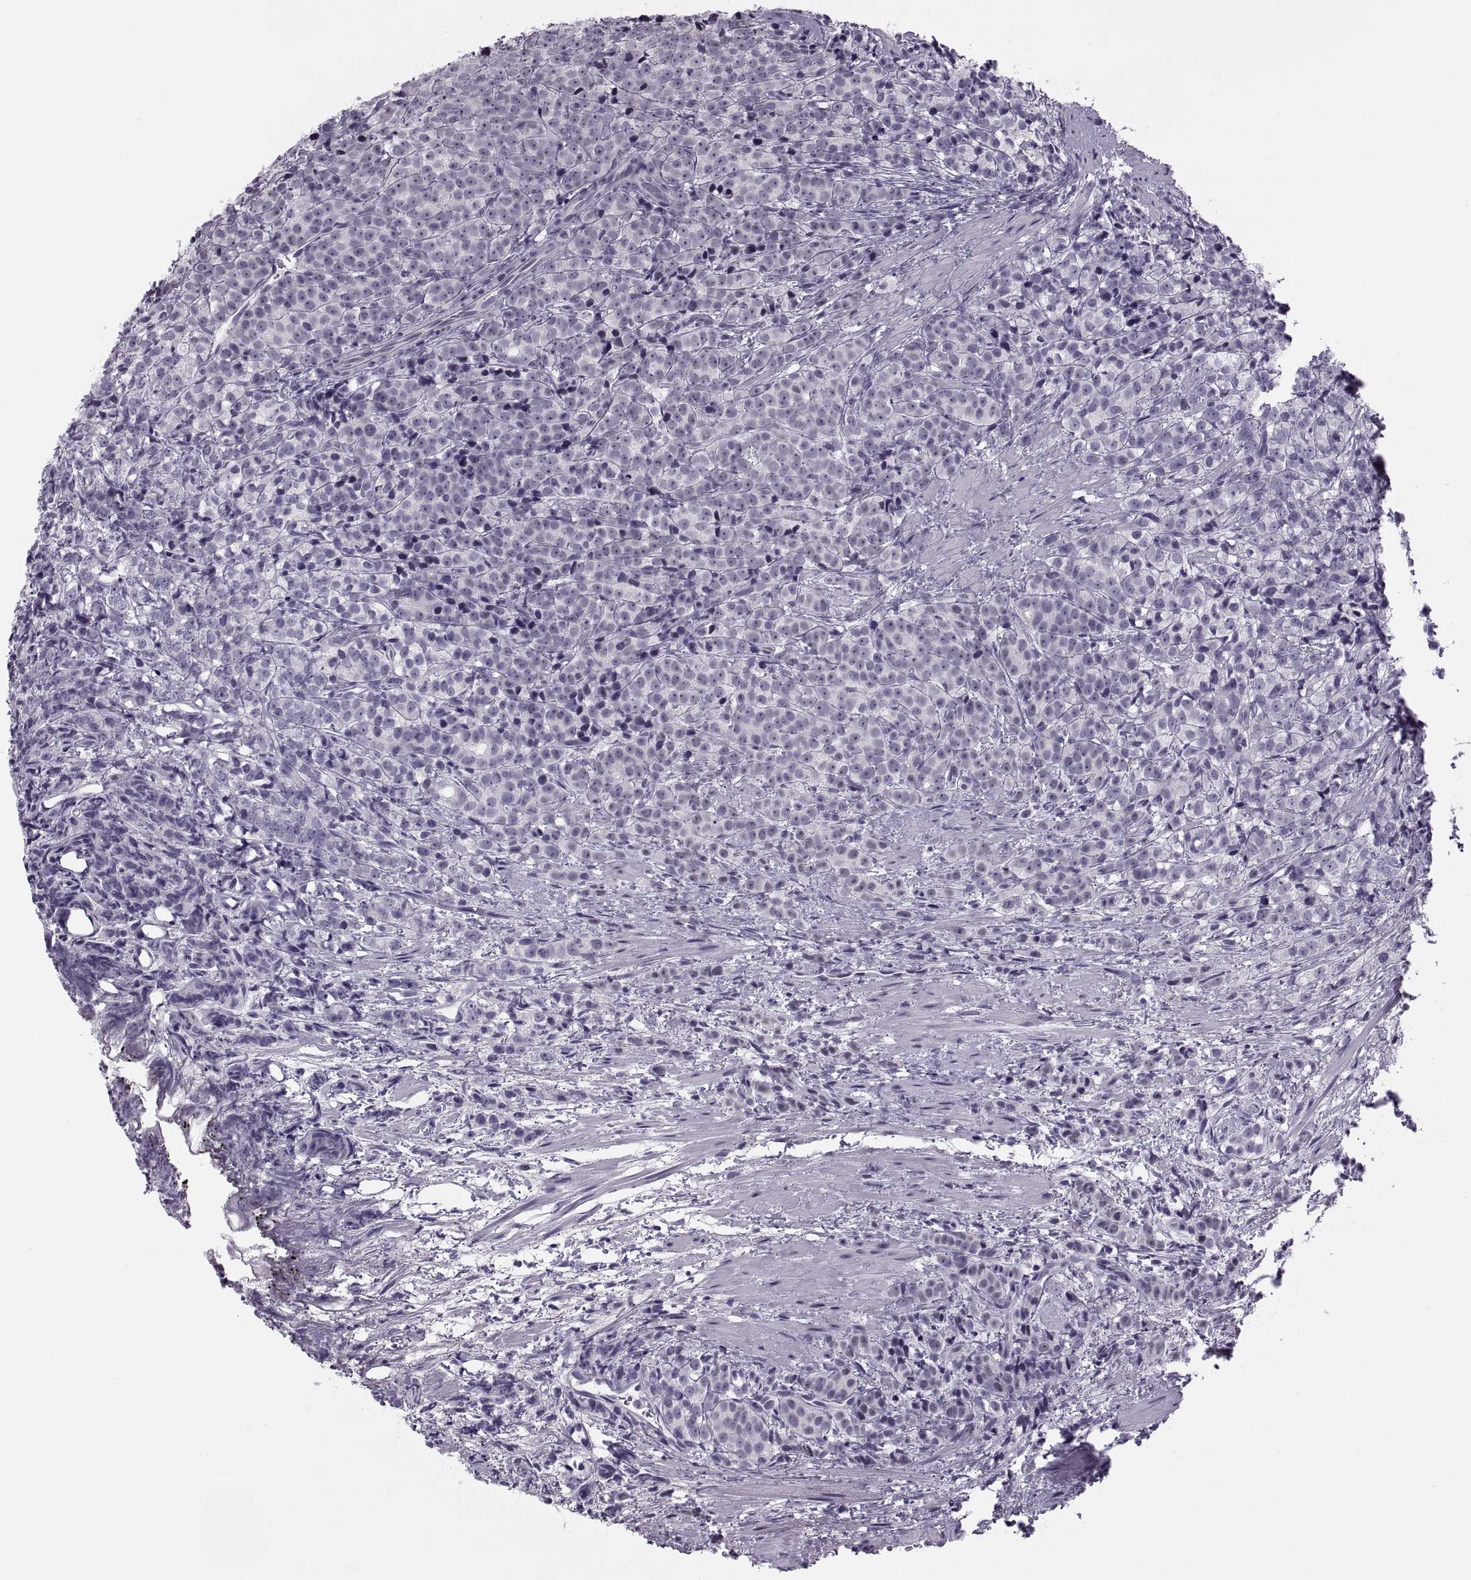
{"staining": {"intensity": "negative", "quantity": "none", "location": "none"}, "tissue": "prostate cancer", "cell_type": "Tumor cells", "image_type": "cancer", "snomed": [{"axis": "morphology", "description": "Adenocarcinoma, High grade"}, {"axis": "topography", "description": "Prostate"}], "caption": "The IHC image has no significant positivity in tumor cells of prostate cancer (high-grade adenocarcinoma) tissue.", "gene": "SYNGR4", "patient": {"sex": "male", "age": 53}}